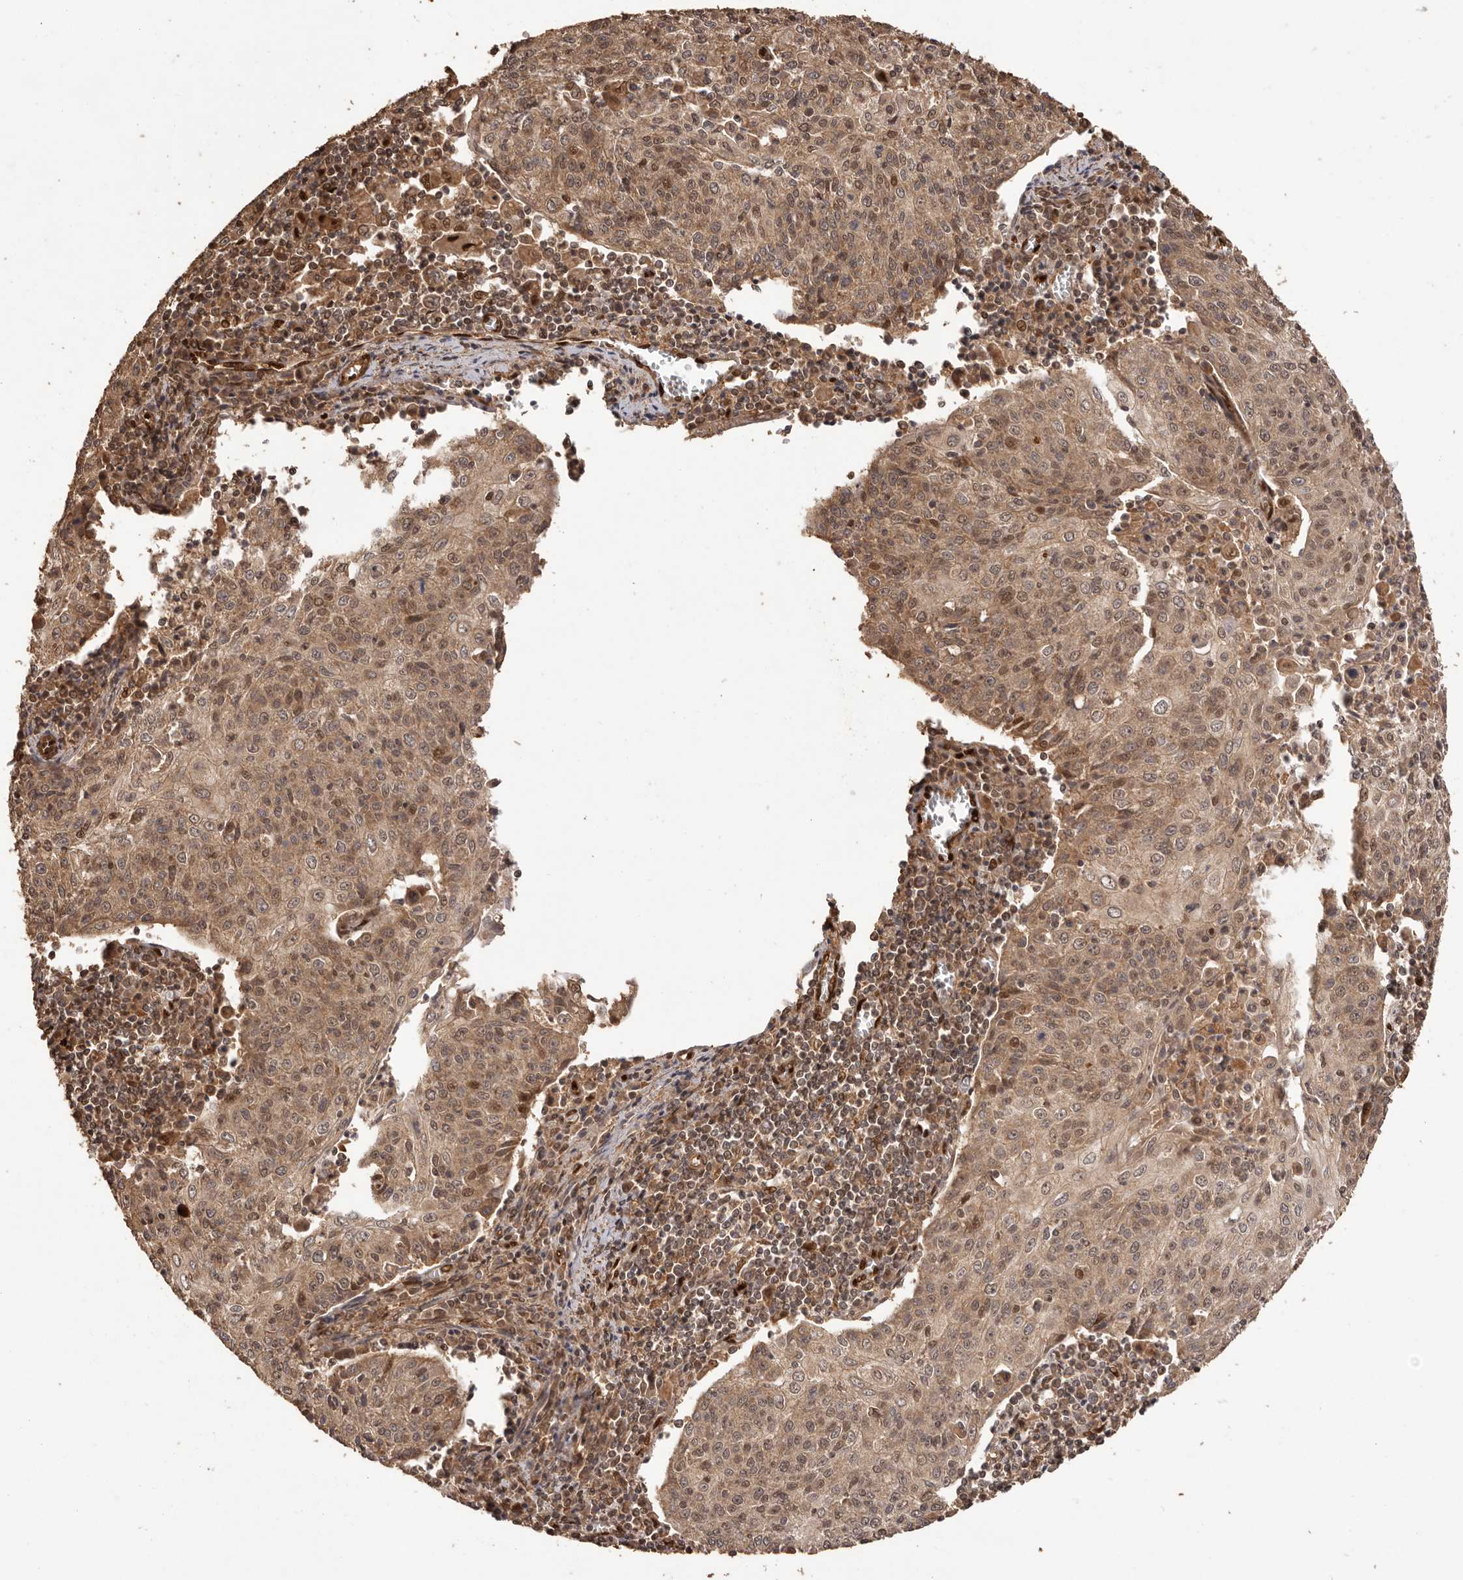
{"staining": {"intensity": "moderate", "quantity": ">75%", "location": "cytoplasmic/membranous,nuclear"}, "tissue": "cervical cancer", "cell_type": "Tumor cells", "image_type": "cancer", "snomed": [{"axis": "morphology", "description": "Squamous cell carcinoma, NOS"}, {"axis": "topography", "description": "Cervix"}], "caption": "Cervical cancer stained with DAB immunohistochemistry (IHC) reveals medium levels of moderate cytoplasmic/membranous and nuclear staining in approximately >75% of tumor cells.", "gene": "UBR2", "patient": {"sex": "female", "age": 48}}